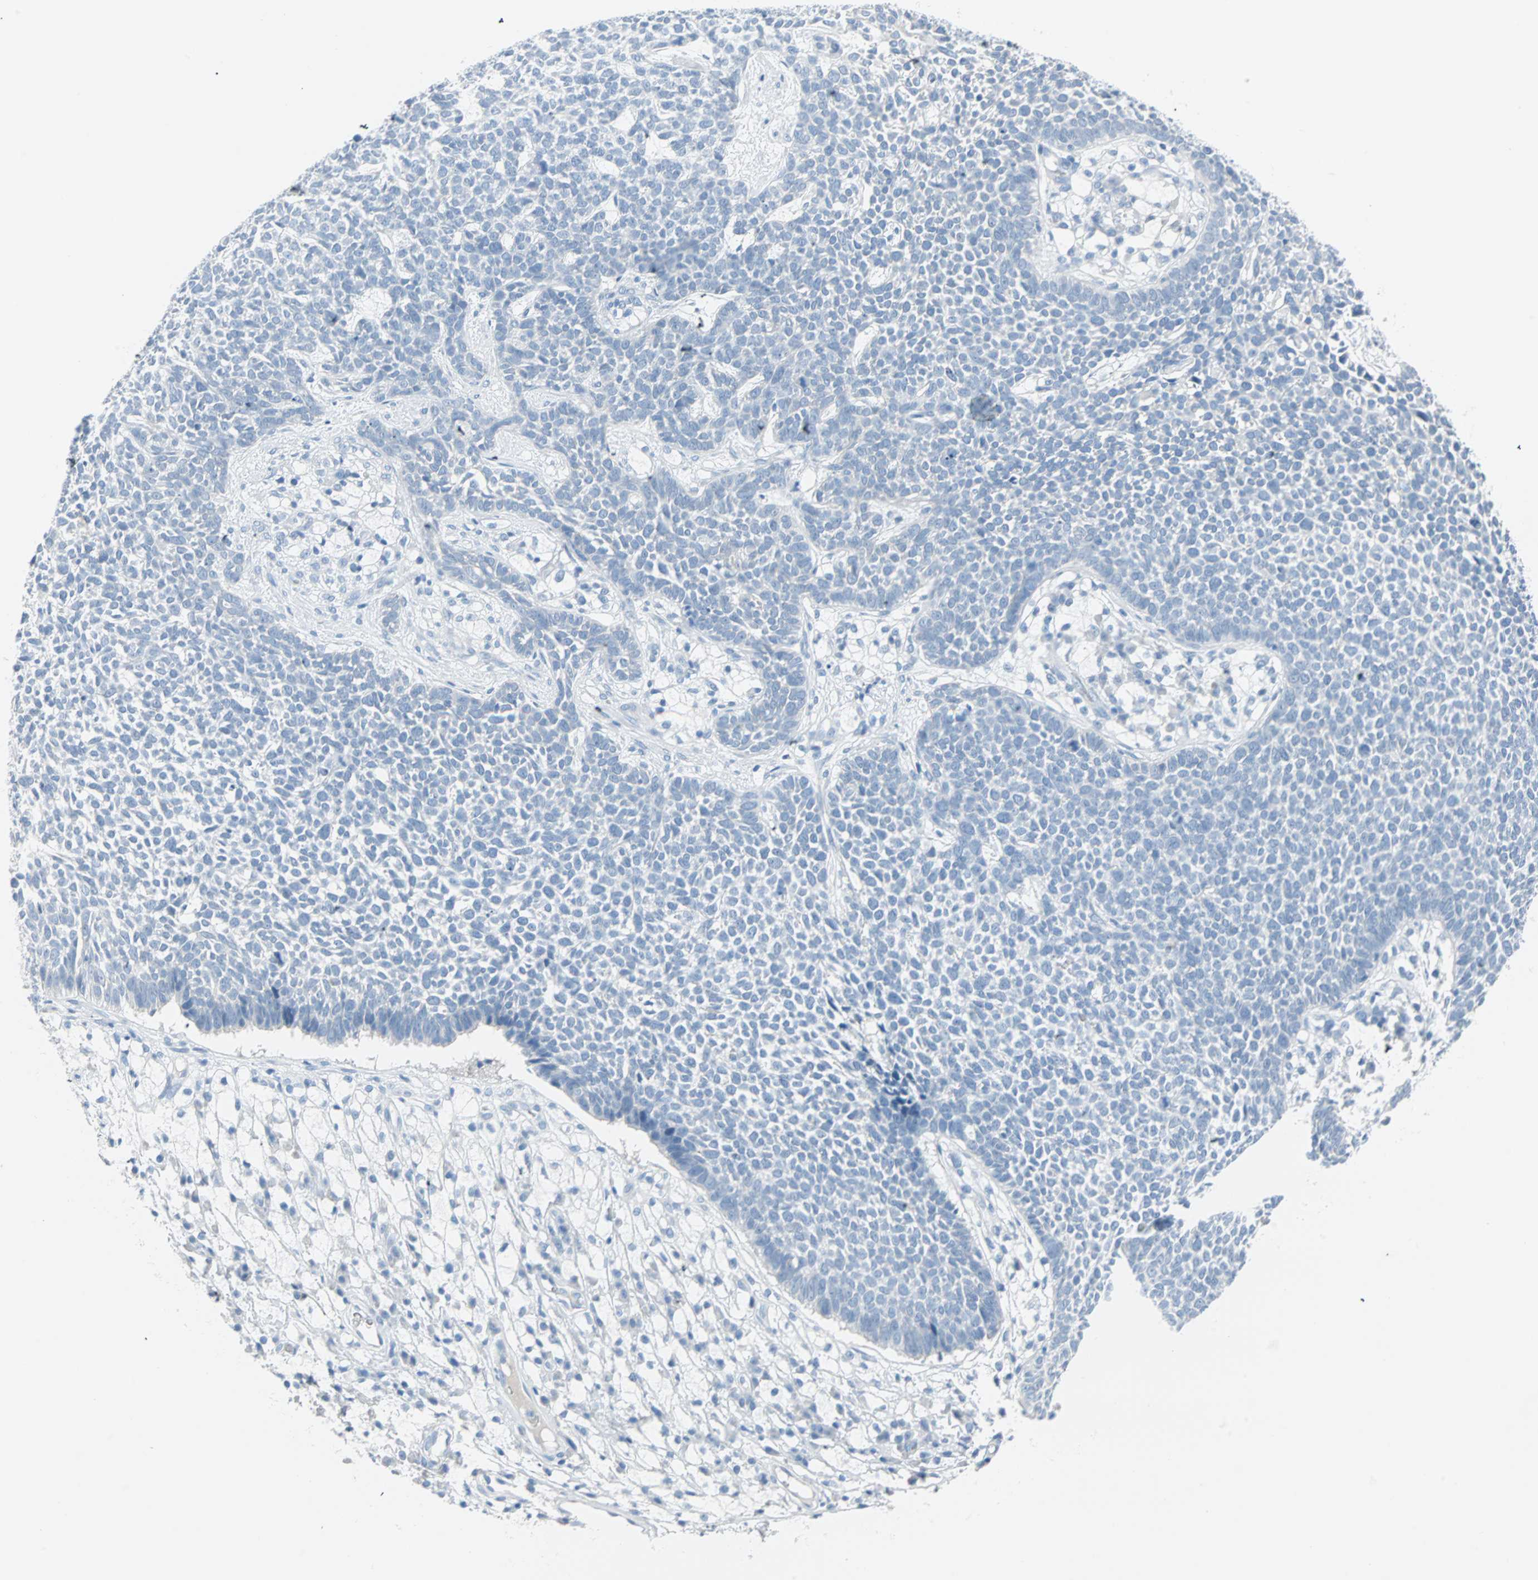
{"staining": {"intensity": "negative", "quantity": "none", "location": "none"}, "tissue": "skin cancer", "cell_type": "Tumor cells", "image_type": "cancer", "snomed": [{"axis": "morphology", "description": "Basal cell carcinoma"}, {"axis": "topography", "description": "Skin"}], "caption": "The photomicrograph shows no staining of tumor cells in basal cell carcinoma (skin).", "gene": "STX1A", "patient": {"sex": "female", "age": 84}}